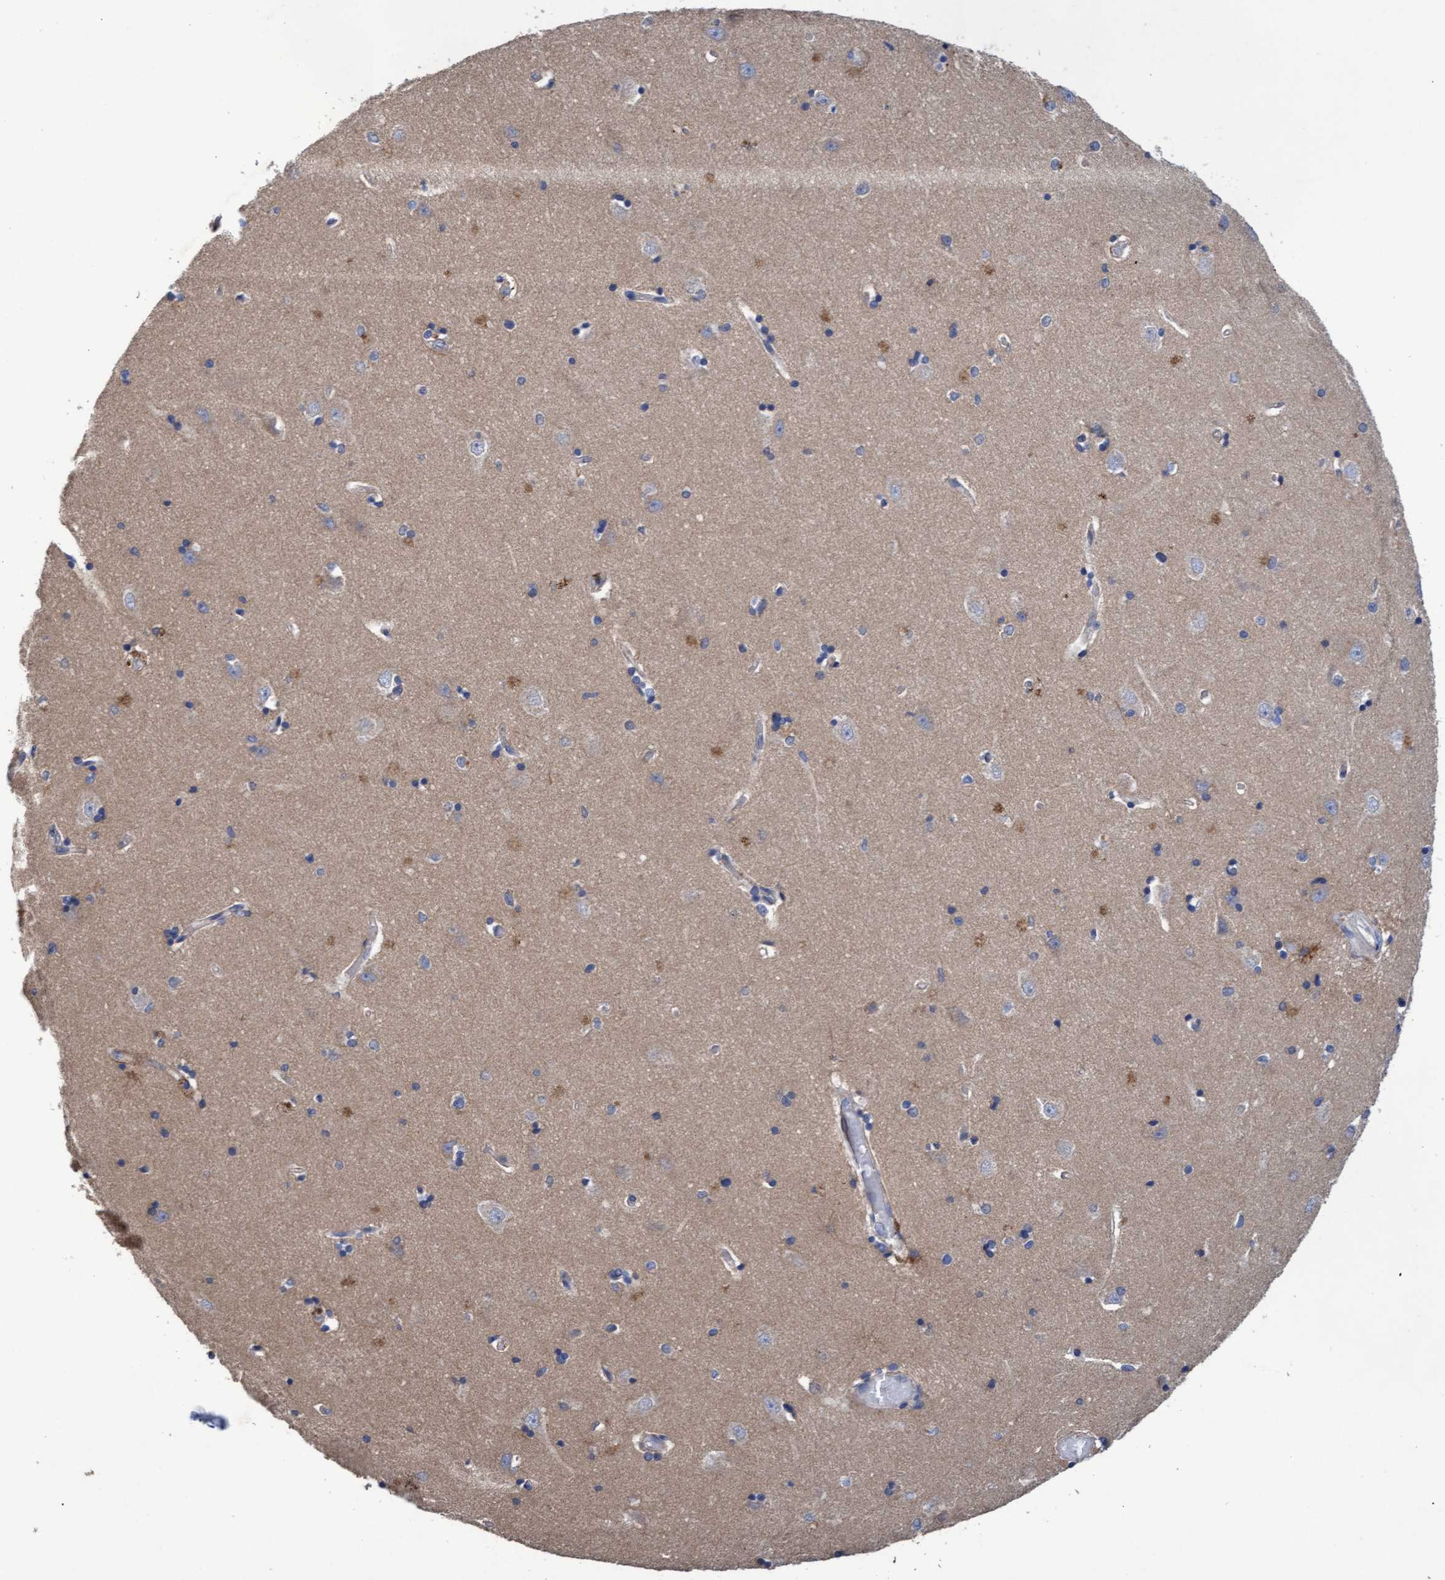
{"staining": {"intensity": "negative", "quantity": "none", "location": "none"}, "tissue": "hippocampus", "cell_type": "Glial cells", "image_type": "normal", "snomed": [{"axis": "morphology", "description": "Normal tissue, NOS"}, {"axis": "topography", "description": "Cerebellum"}], "caption": "A high-resolution histopathology image shows IHC staining of benign hippocampus, which displays no significant positivity in glial cells.", "gene": "MRPL38", "patient": {"sex": "male", "age": 76}}